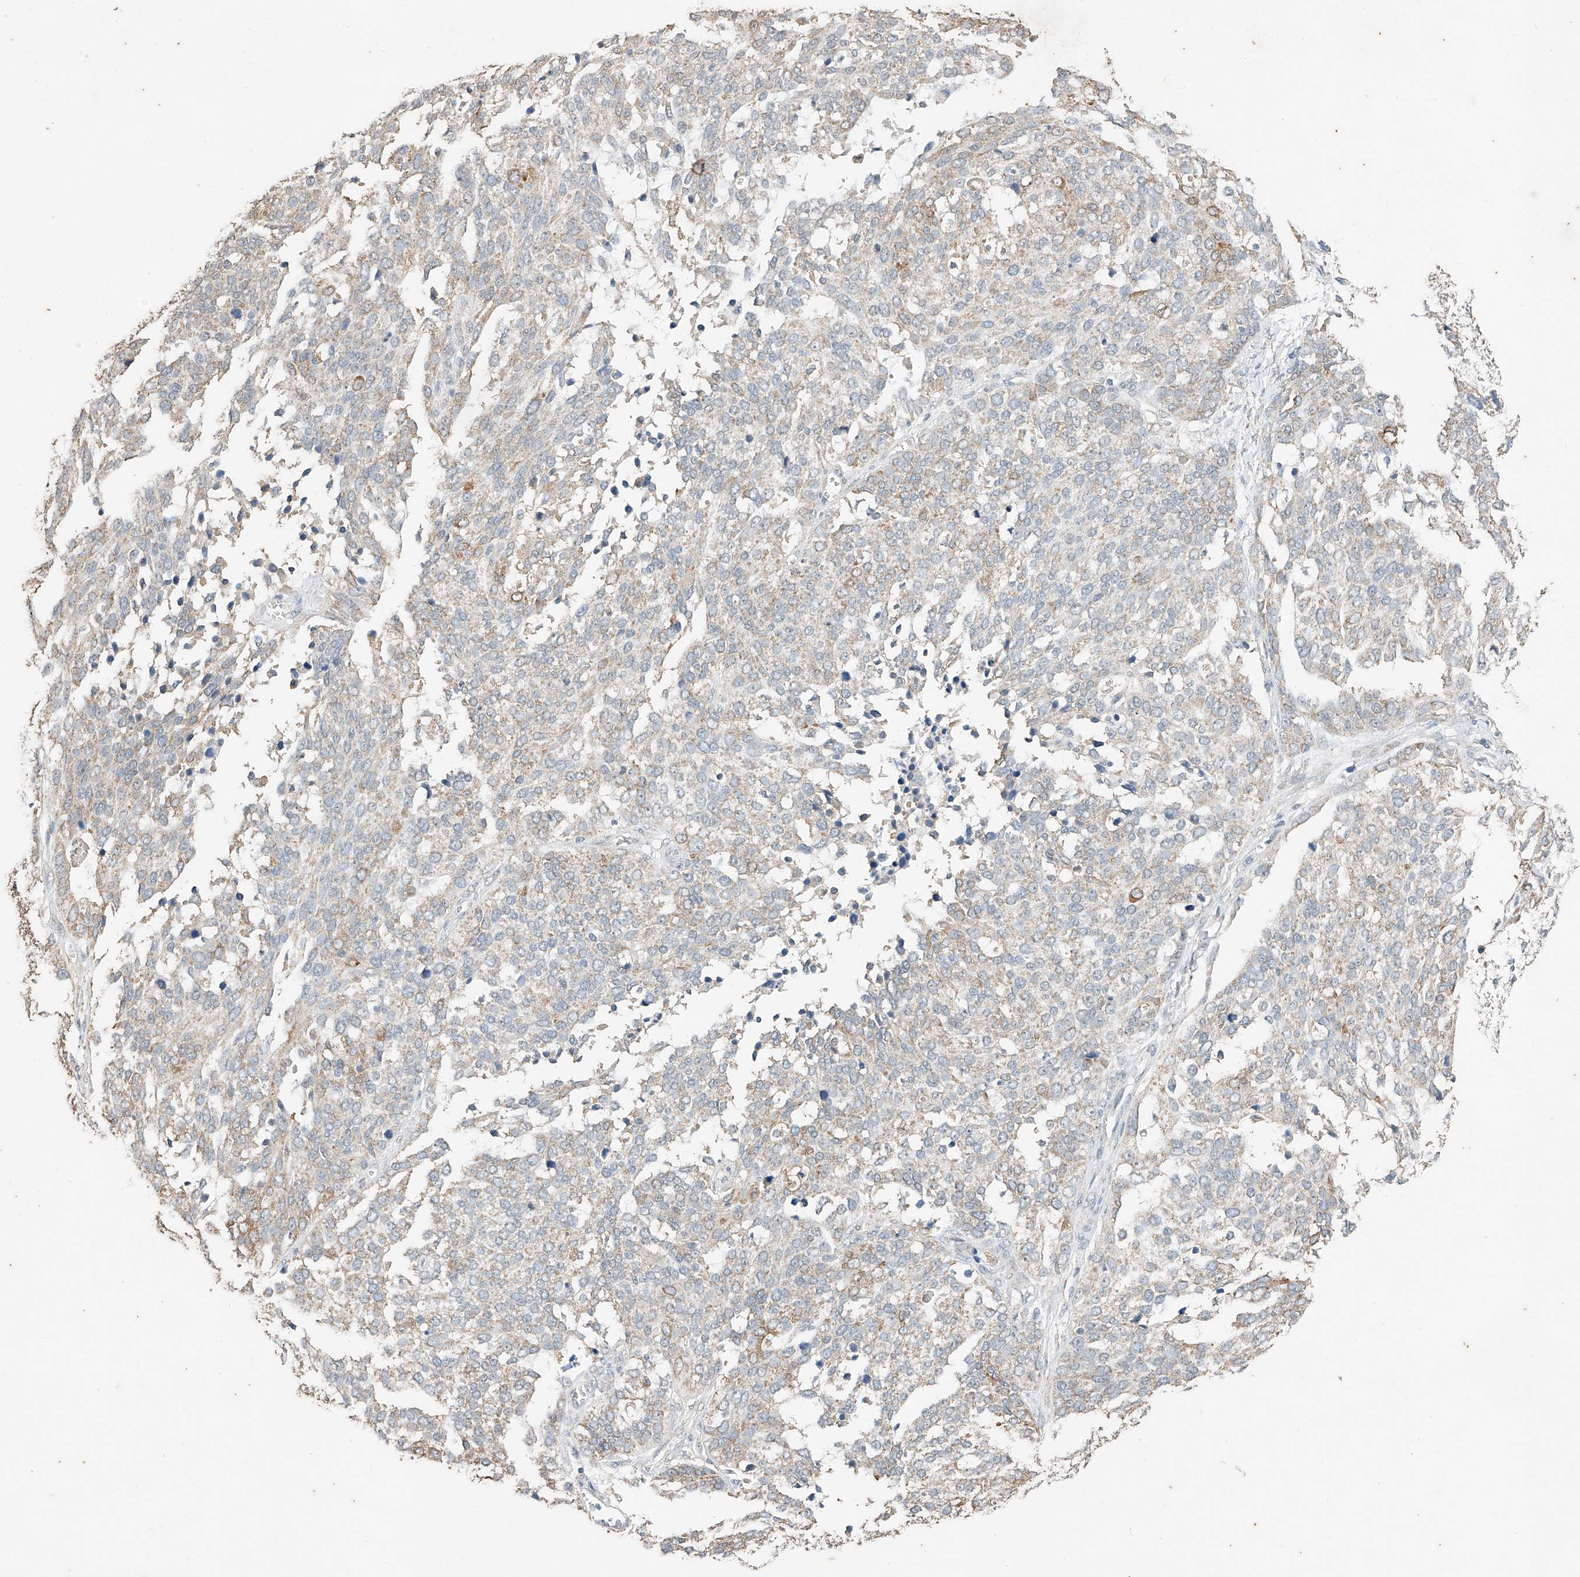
{"staining": {"intensity": "weak", "quantity": "25%-75%", "location": "cytoplasmic/membranous"}, "tissue": "ovarian cancer", "cell_type": "Tumor cells", "image_type": "cancer", "snomed": [{"axis": "morphology", "description": "Cystadenocarcinoma, serous, NOS"}, {"axis": "topography", "description": "Ovary"}], "caption": "Approximately 25%-75% of tumor cells in human ovarian cancer show weak cytoplasmic/membranous protein staining as visualized by brown immunohistochemical staining.", "gene": "CERS4", "patient": {"sex": "female", "age": 44}}